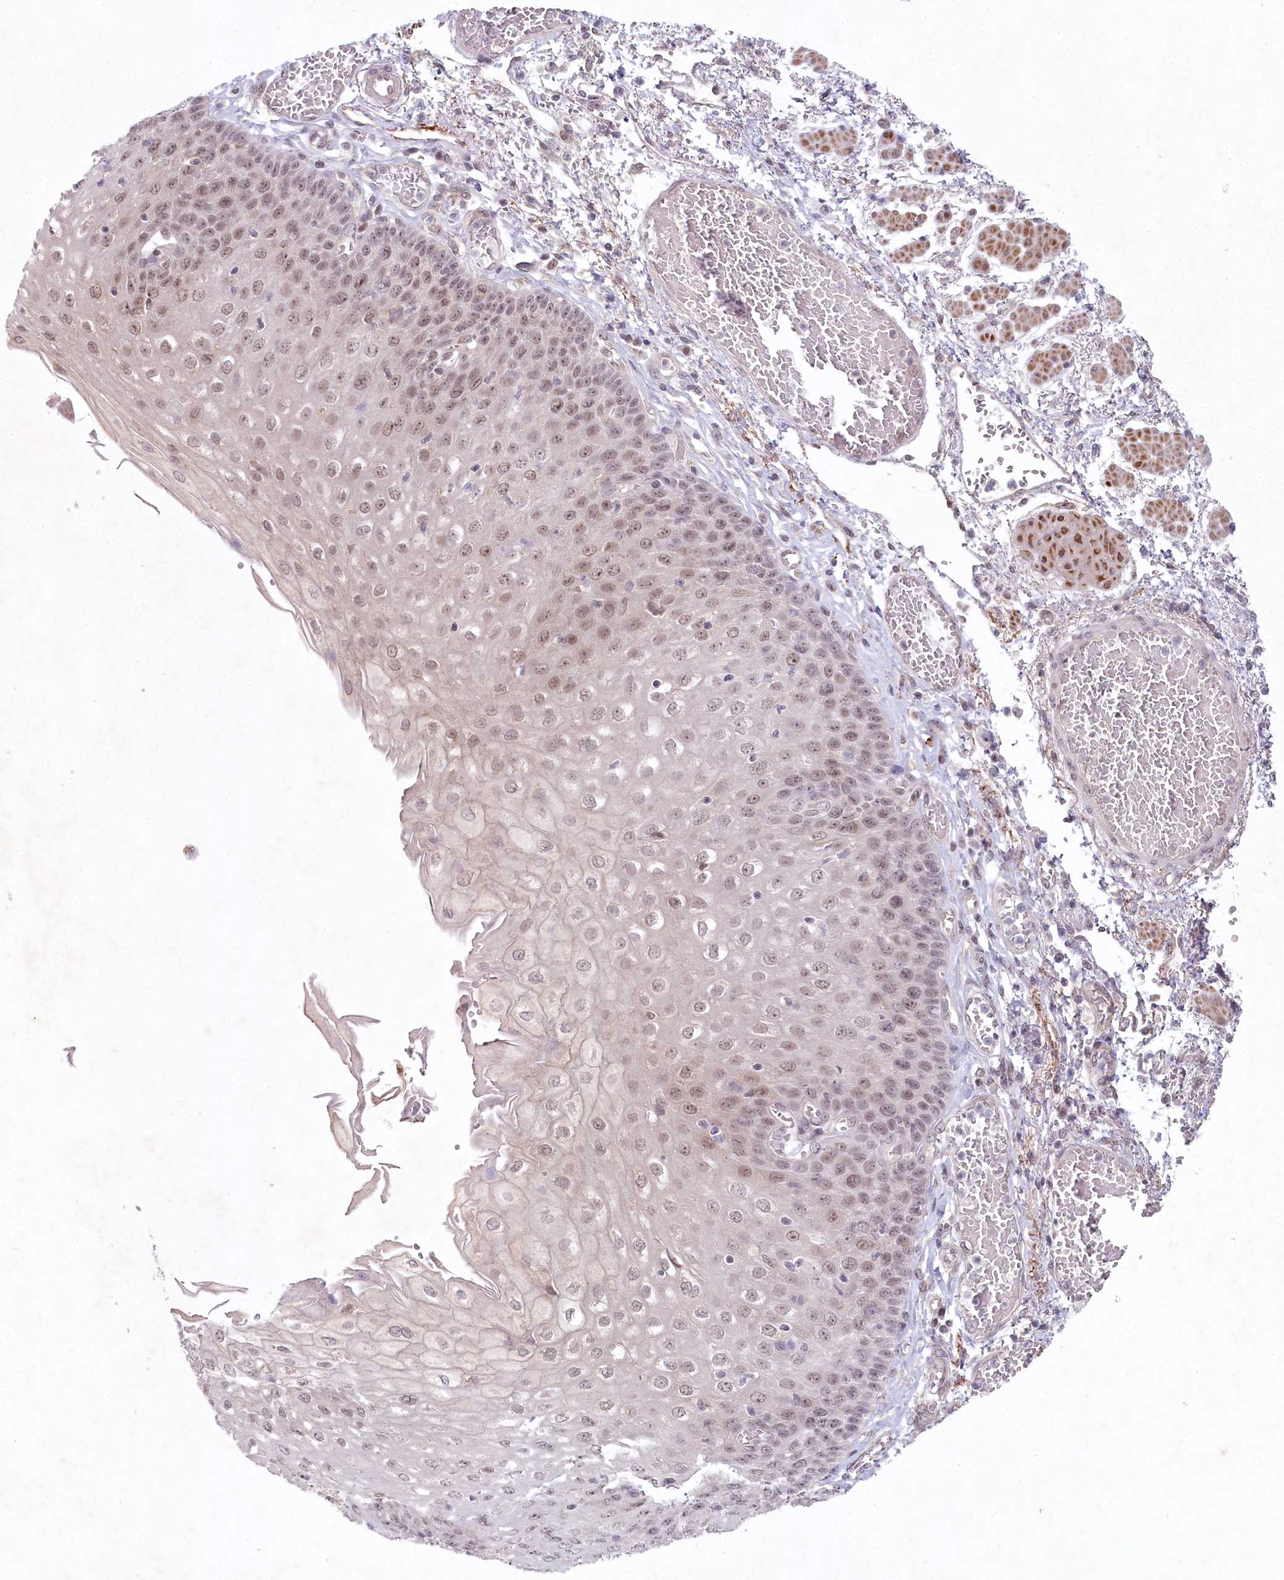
{"staining": {"intensity": "weak", "quantity": "25%-75%", "location": "nuclear"}, "tissue": "esophagus", "cell_type": "Squamous epithelial cells", "image_type": "normal", "snomed": [{"axis": "morphology", "description": "Normal tissue, NOS"}, {"axis": "topography", "description": "Esophagus"}], "caption": "High-power microscopy captured an immunohistochemistry histopathology image of benign esophagus, revealing weak nuclear staining in approximately 25%-75% of squamous epithelial cells. (DAB (3,3'-diaminobenzidine) = brown stain, brightfield microscopy at high magnification).", "gene": "AMTN", "patient": {"sex": "male", "age": 81}}